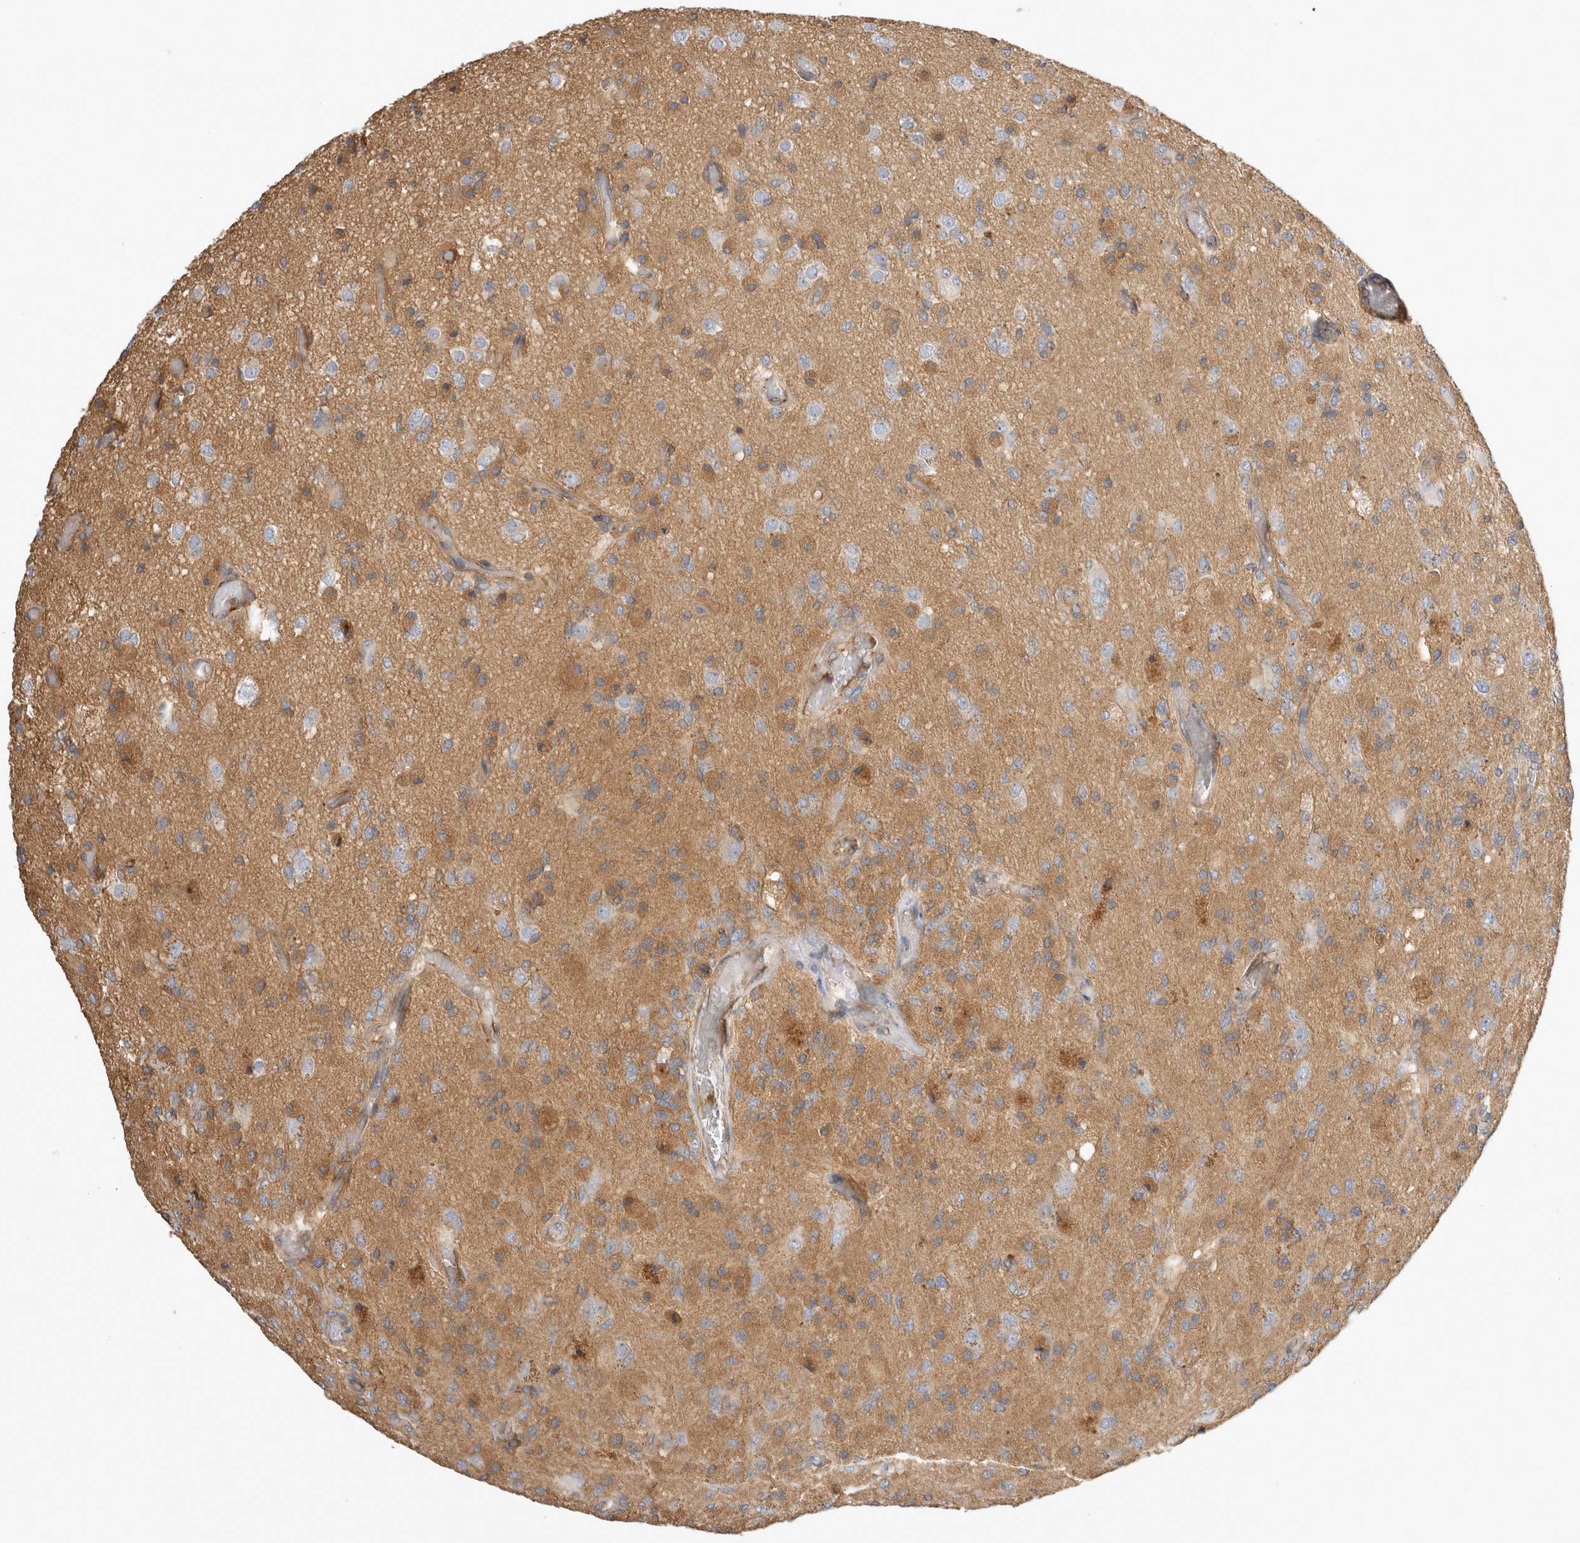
{"staining": {"intensity": "moderate", "quantity": "25%-75%", "location": "cytoplasmic/membranous"}, "tissue": "glioma", "cell_type": "Tumor cells", "image_type": "cancer", "snomed": [{"axis": "morphology", "description": "Normal tissue, NOS"}, {"axis": "morphology", "description": "Glioma, malignant, High grade"}, {"axis": "topography", "description": "Cerebral cortex"}], "caption": "Protein expression analysis of glioma shows moderate cytoplasmic/membranous staining in approximately 25%-75% of tumor cells.", "gene": "CHMP6", "patient": {"sex": "male", "age": 77}}